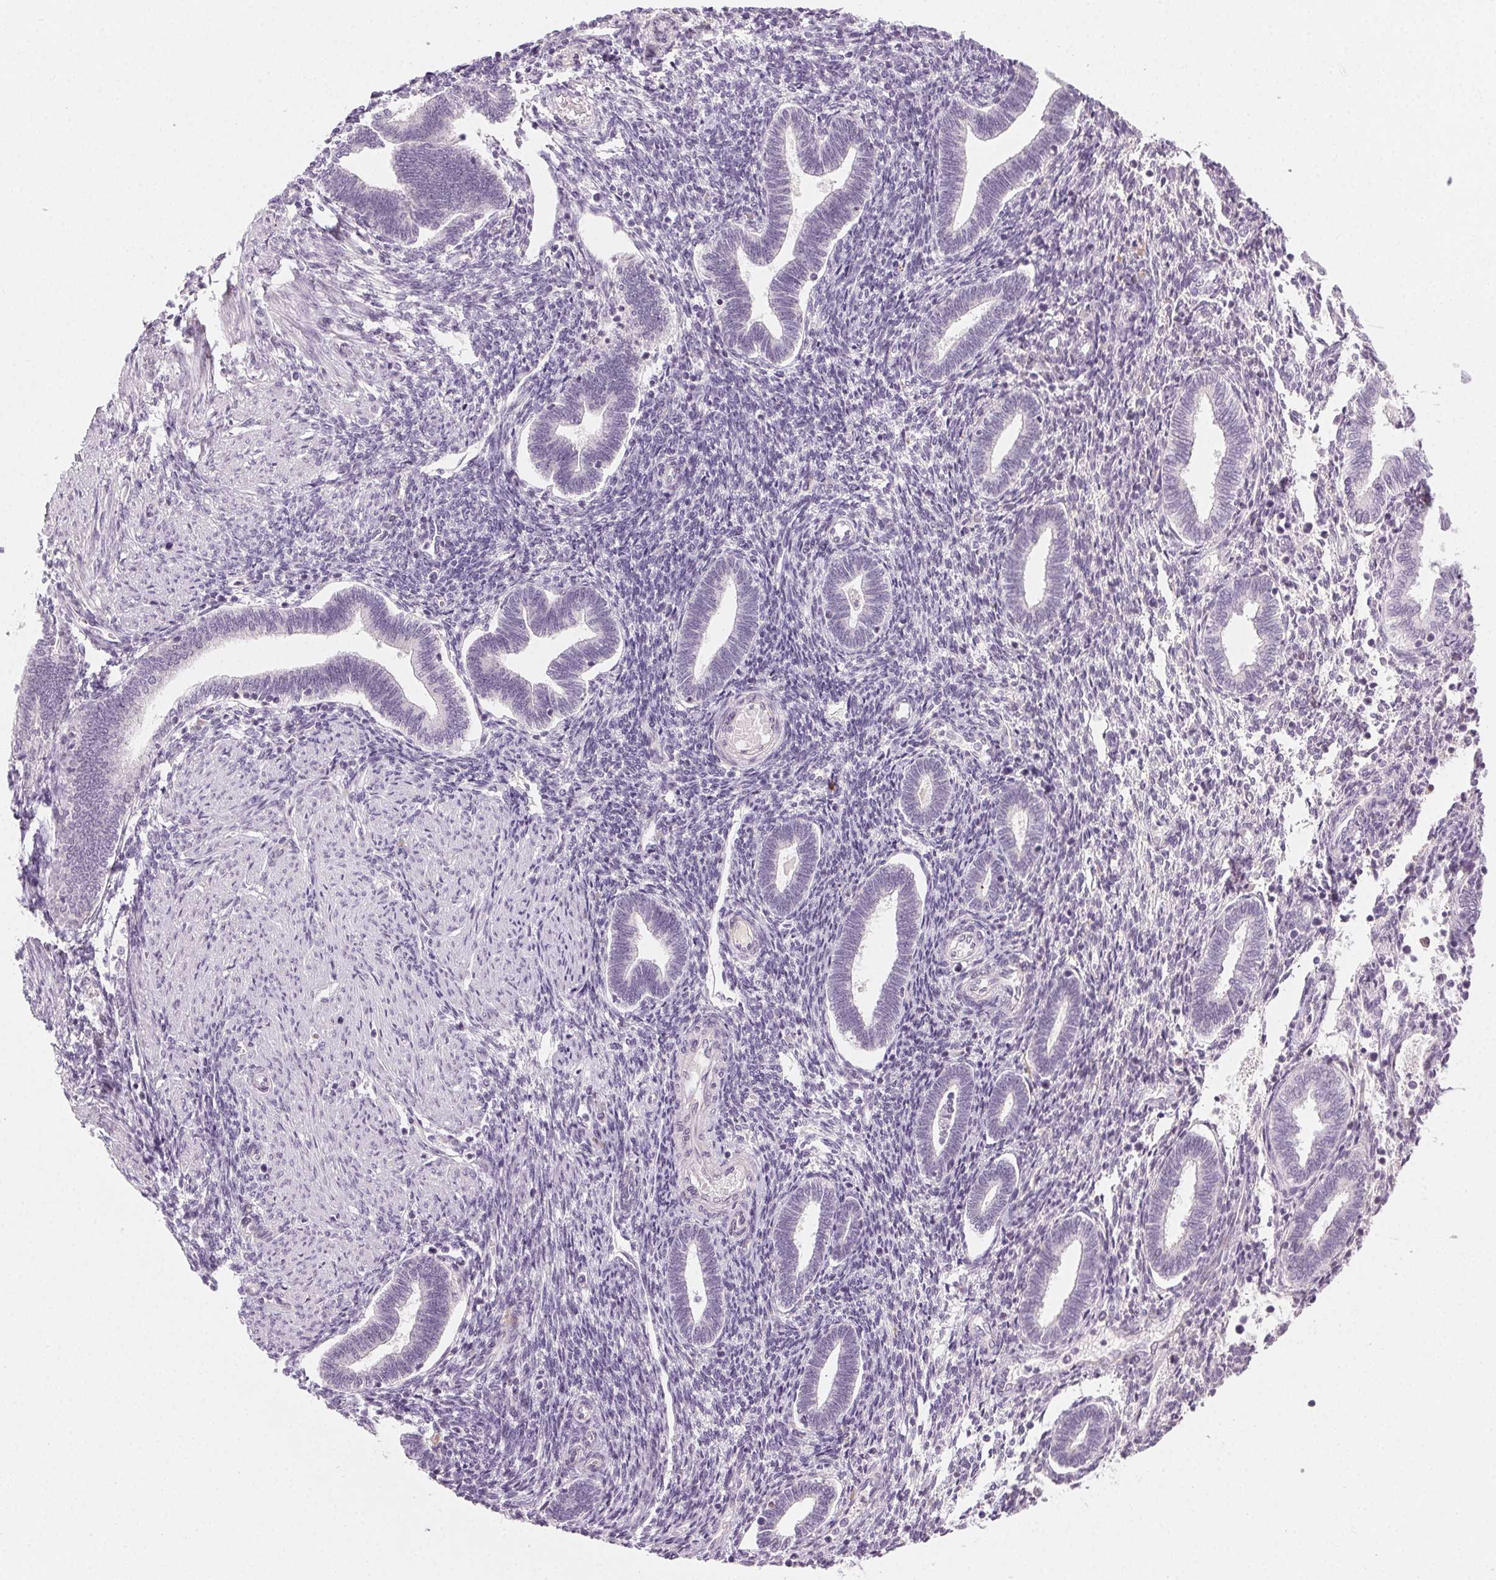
{"staining": {"intensity": "negative", "quantity": "none", "location": "none"}, "tissue": "endometrium", "cell_type": "Cells in endometrial stroma", "image_type": "normal", "snomed": [{"axis": "morphology", "description": "Normal tissue, NOS"}, {"axis": "topography", "description": "Endometrium"}], "caption": "High power microscopy micrograph of an immunohistochemistry (IHC) image of normal endometrium, revealing no significant staining in cells in endometrial stroma.", "gene": "HSF5", "patient": {"sex": "female", "age": 42}}